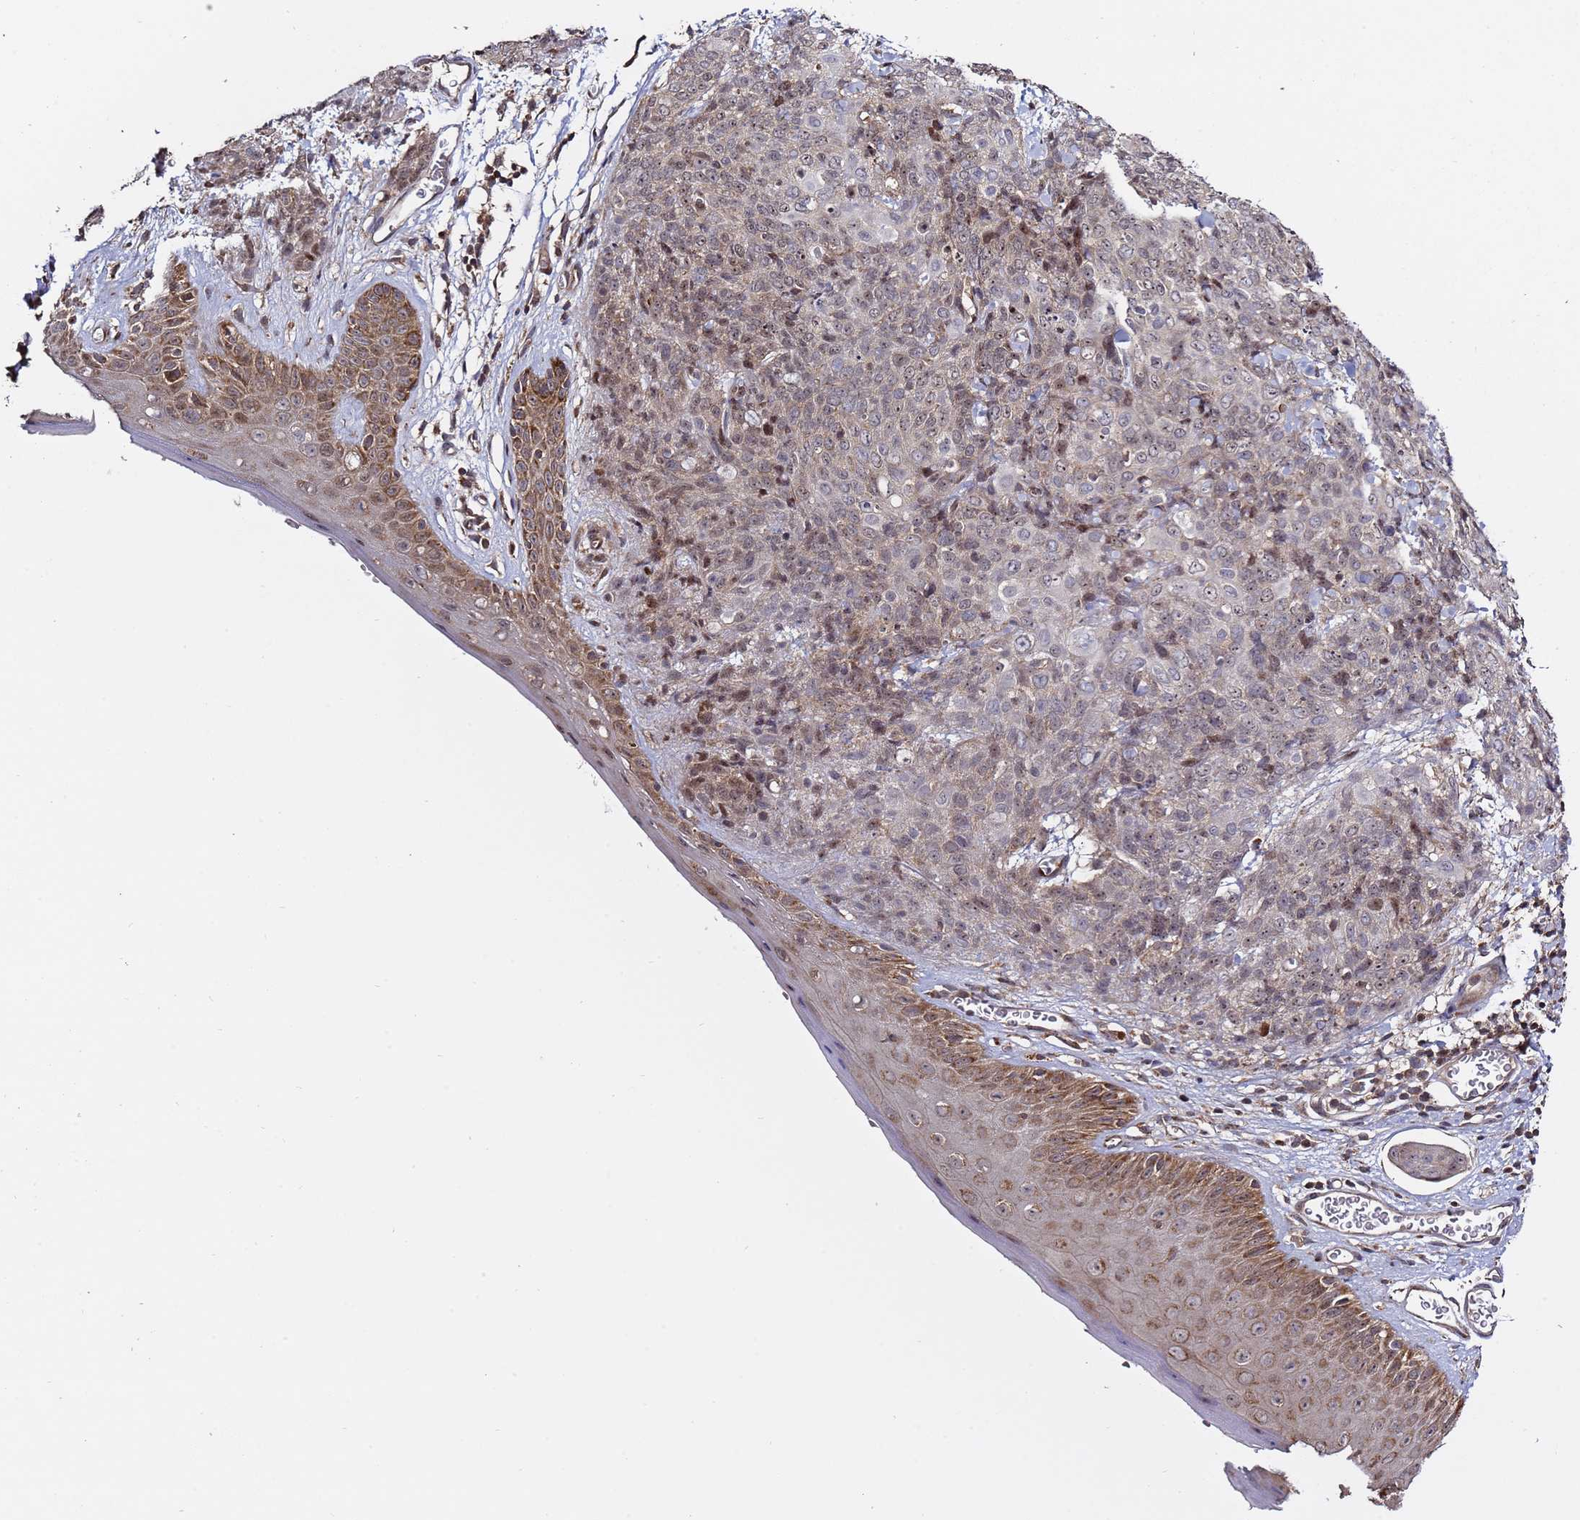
{"staining": {"intensity": "weak", "quantity": "25%-75%", "location": "cytoplasmic/membranous,nuclear"}, "tissue": "skin cancer", "cell_type": "Tumor cells", "image_type": "cancer", "snomed": [{"axis": "morphology", "description": "Squamous cell carcinoma, NOS"}, {"axis": "topography", "description": "Skin"}, {"axis": "topography", "description": "Vulva"}], "caption": "Brown immunohistochemical staining in human skin squamous cell carcinoma displays weak cytoplasmic/membranous and nuclear positivity in approximately 25%-75% of tumor cells.", "gene": "RCOR2", "patient": {"sex": "female", "age": 85}}